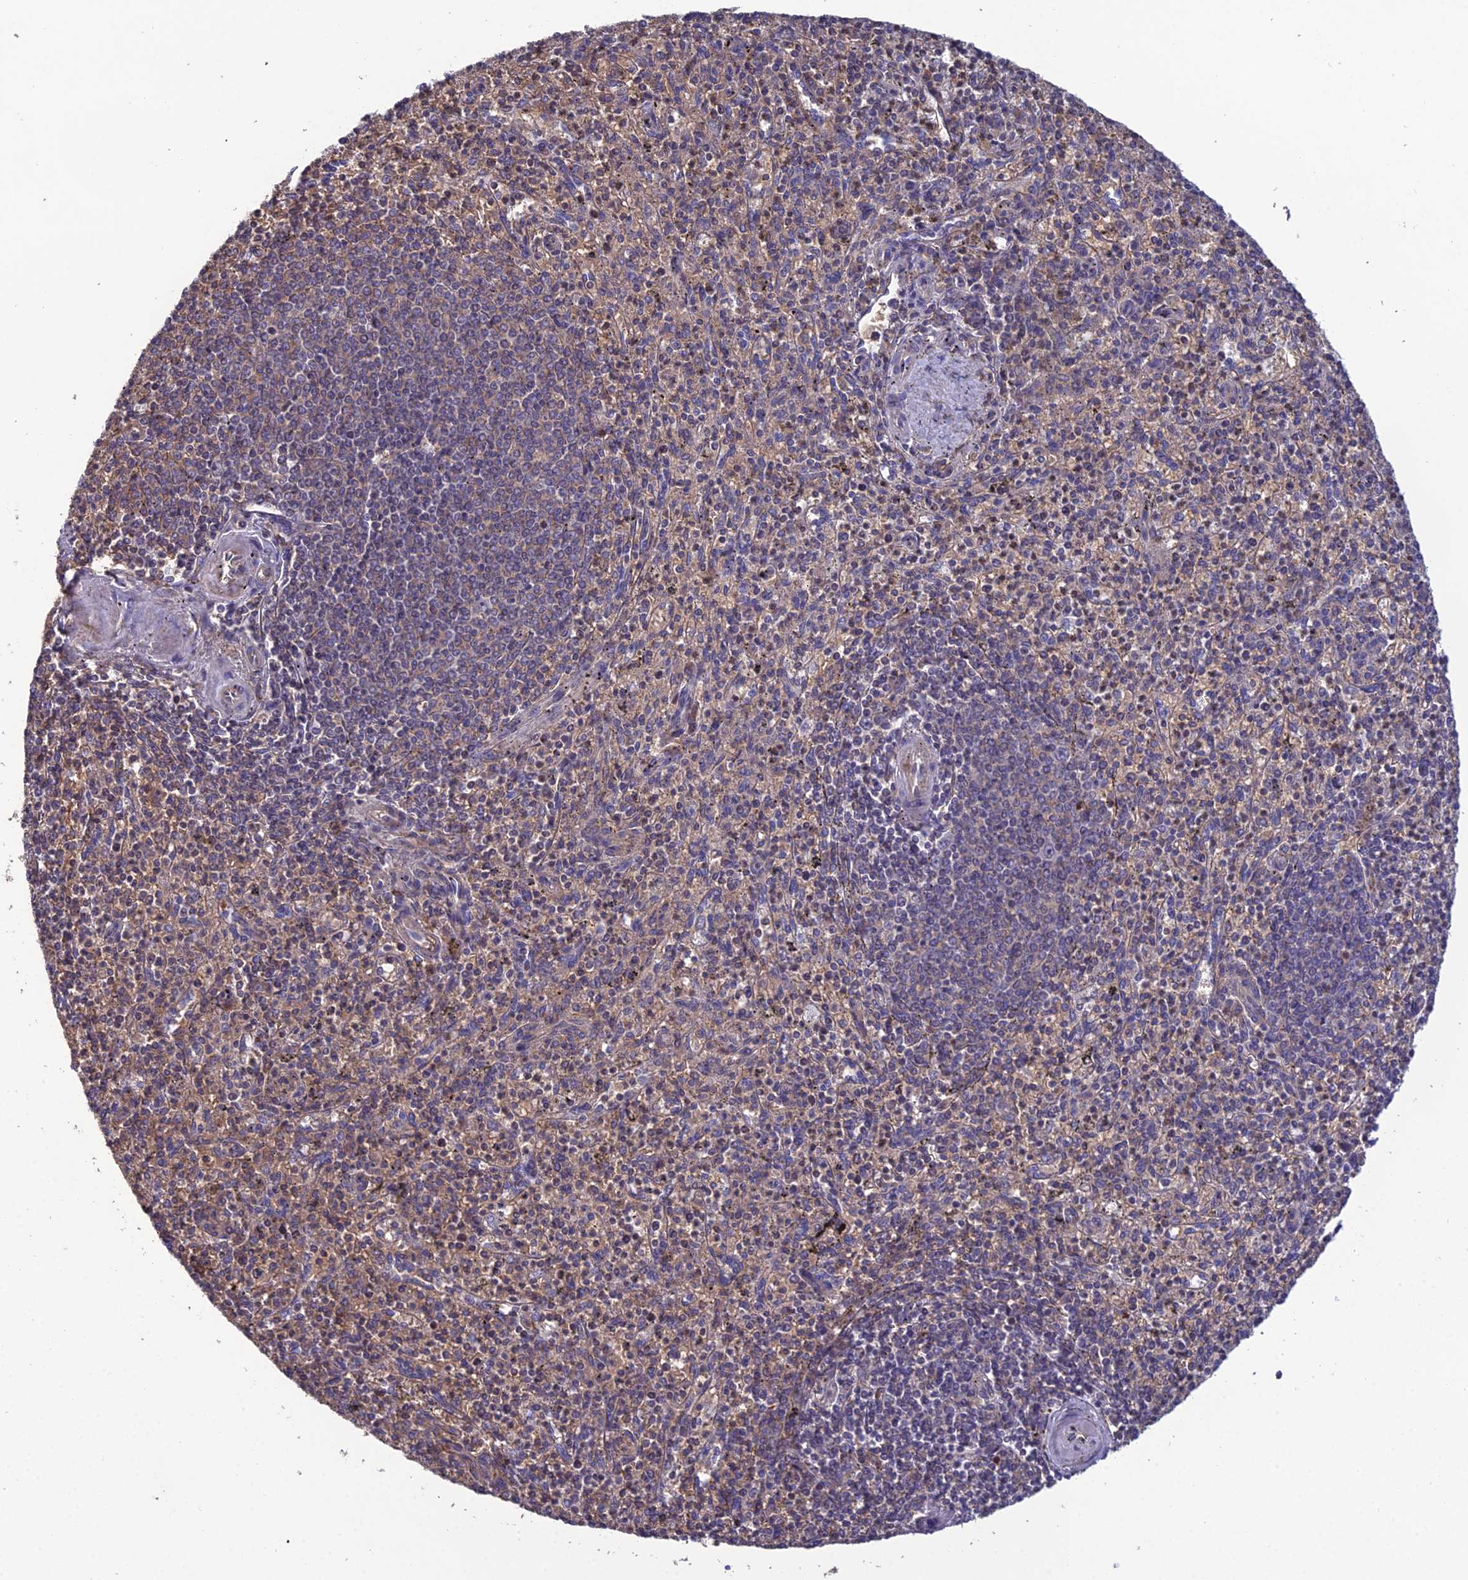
{"staining": {"intensity": "weak", "quantity": "25%-75%", "location": "cytoplasmic/membranous"}, "tissue": "spleen", "cell_type": "Cells in red pulp", "image_type": "normal", "snomed": [{"axis": "morphology", "description": "Normal tissue, NOS"}, {"axis": "topography", "description": "Spleen"}], "caption": "The immunohistochemical stain highlights weak cytoplasmic/membranous staining in cells in red pulp of benign spleen.", "gene": "GALR2", "patient": {"sex": "male", "age": 72}}